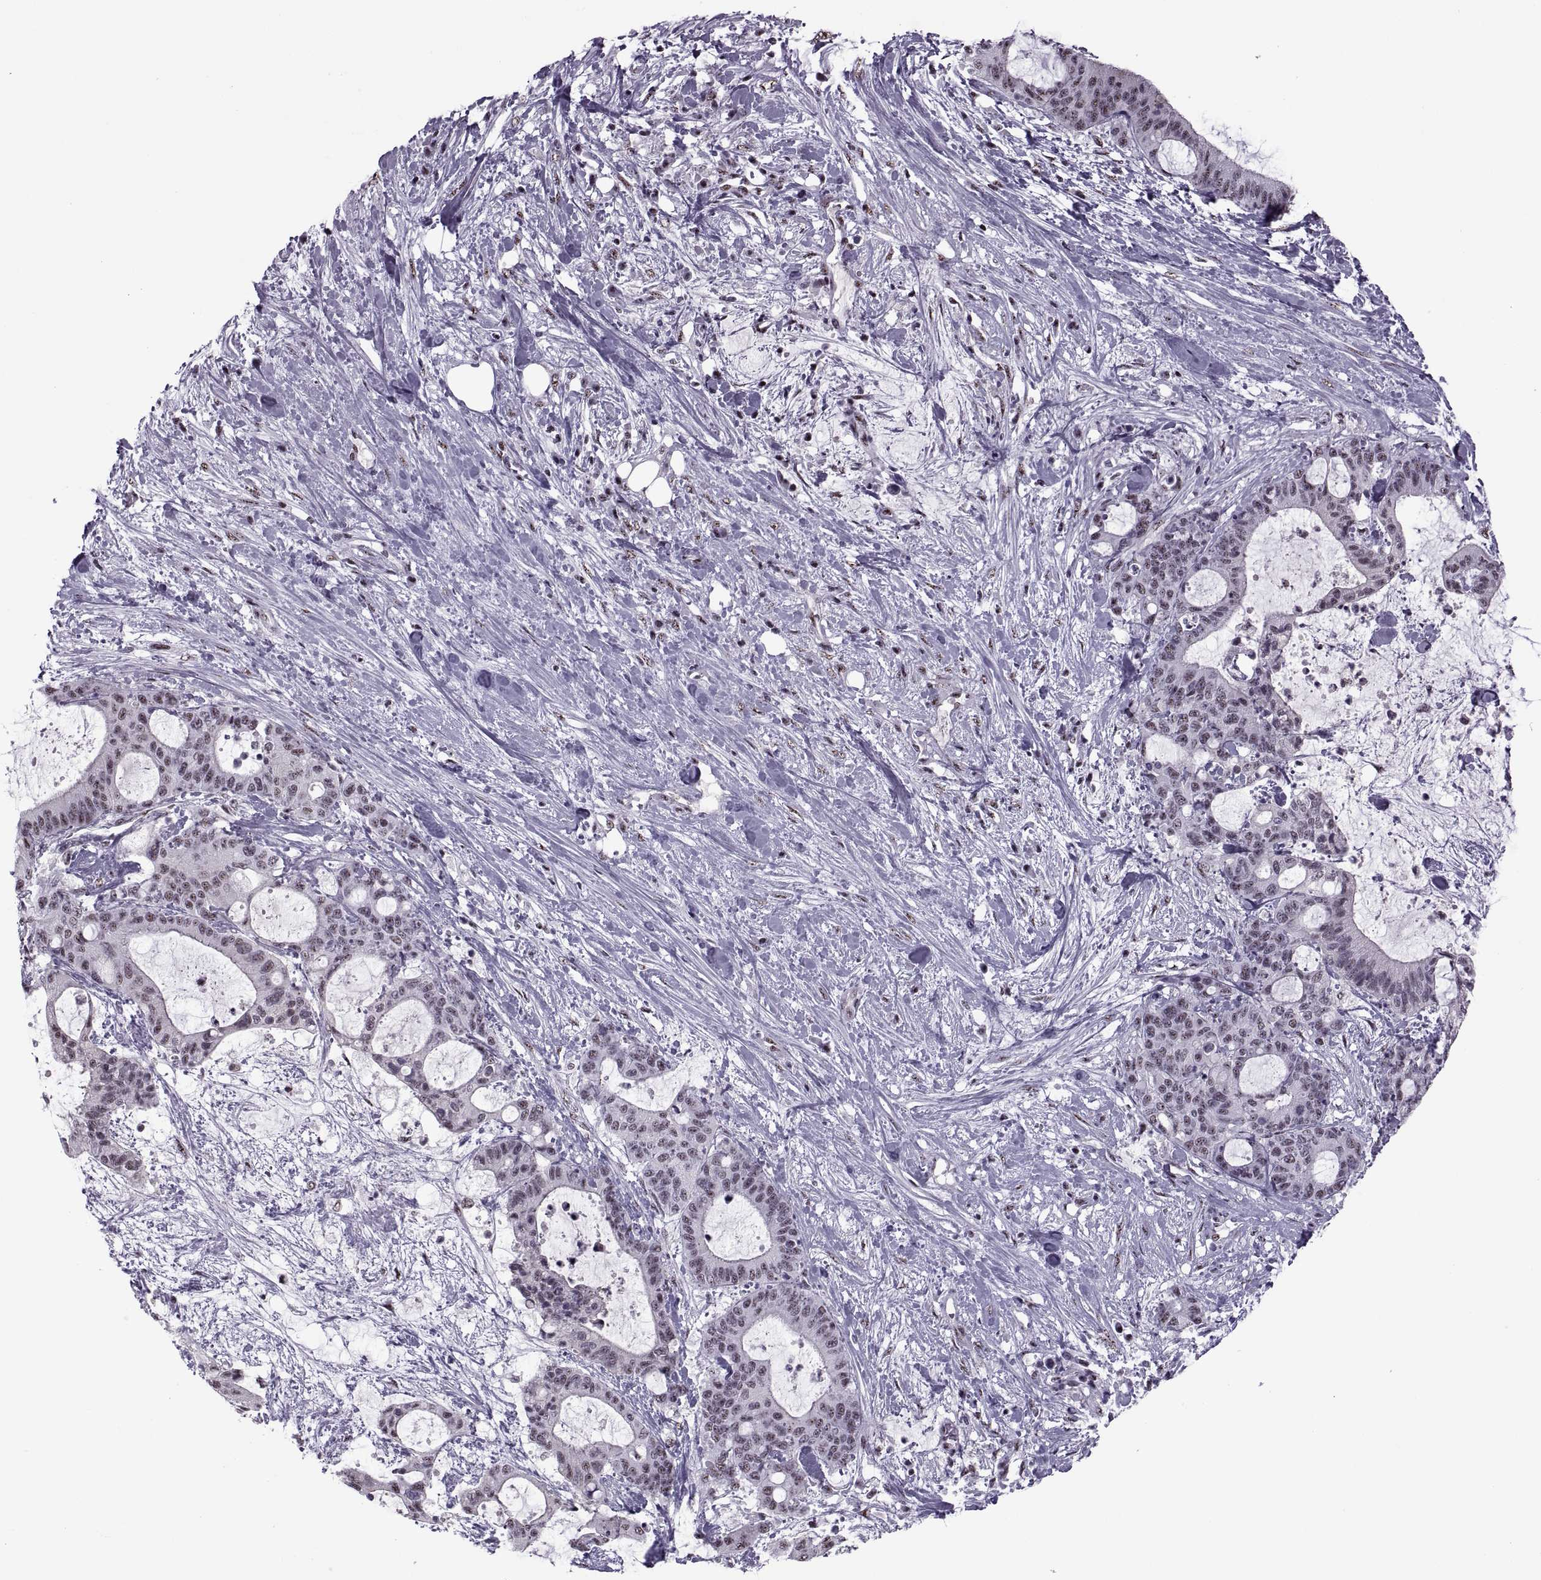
{"staining": {"intensity": "weak", "quantity": ">75%", "location": "nuclear"}, "tissue": "liver cancer", "cell_type": "Tumor cells", "image_type": "cancer", "snomed": [{"axis": "morphology", "description": "Cholangiocarcinoma"}, {"axis": "topography", "description": "Liver"}], "caption": "Tumor cells display low levels of weak nuclear positivity in about >75% of cells in liver cholangiocarcinoma.", "gene": "MAGEA4", "patient": {"sex": "female", "age": 73}}